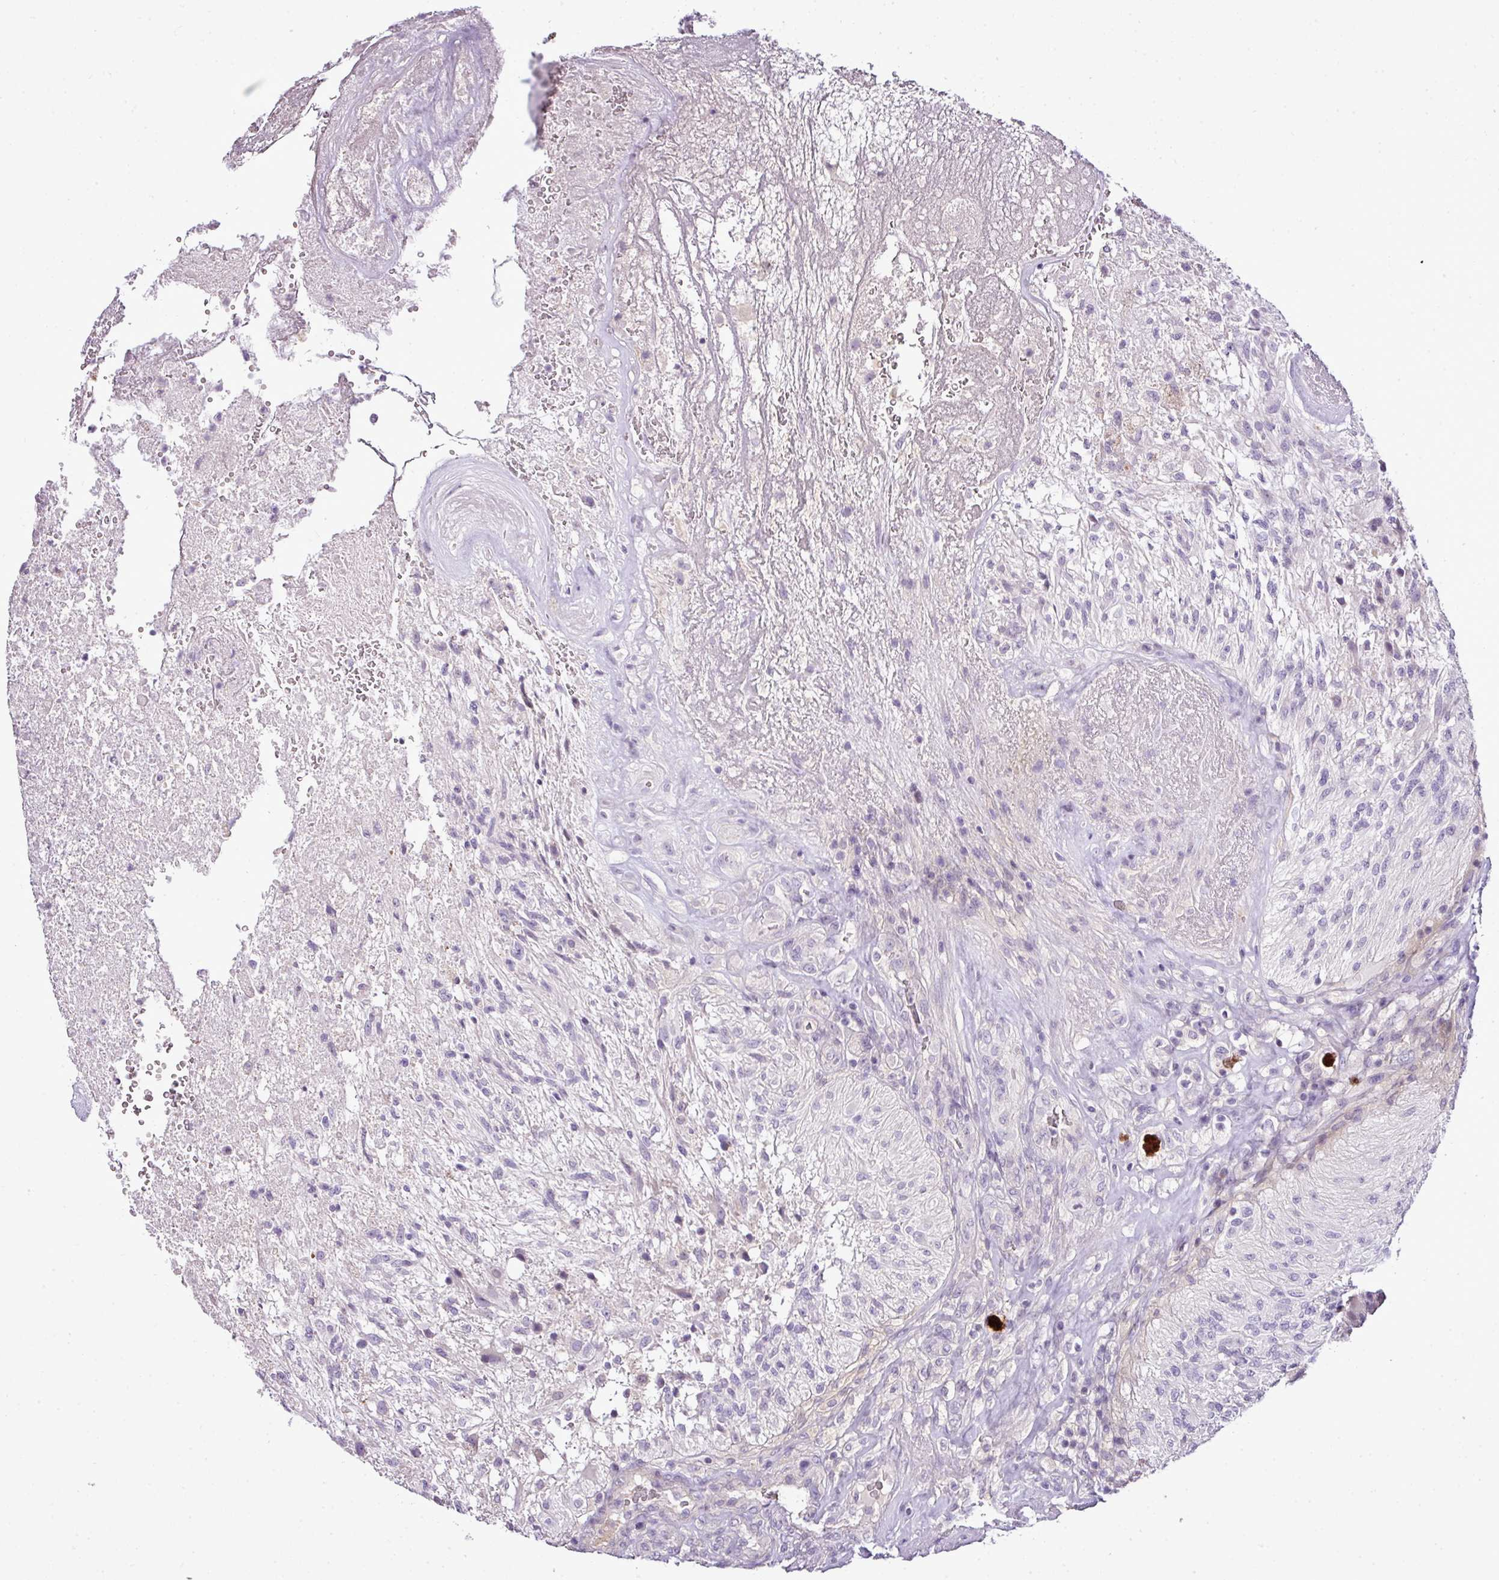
{"staining": {"intensity": "negative", "quantity": "none", "location": "none"}, "tissue": "glioma", "cell_type": "Tumor cells", "image_type": "cancer", "snomed": [{"axis": "morphology", "description": "Glioma, malignant, High grade"}, {"axis": "topography", "description": "Brain"}], "caption": "The photomicrograph exhibits no staining of tumor cells in malignant high-grade glioma.", "gene": "TEX30", "patient": {"sex": "male", "age": 56}}